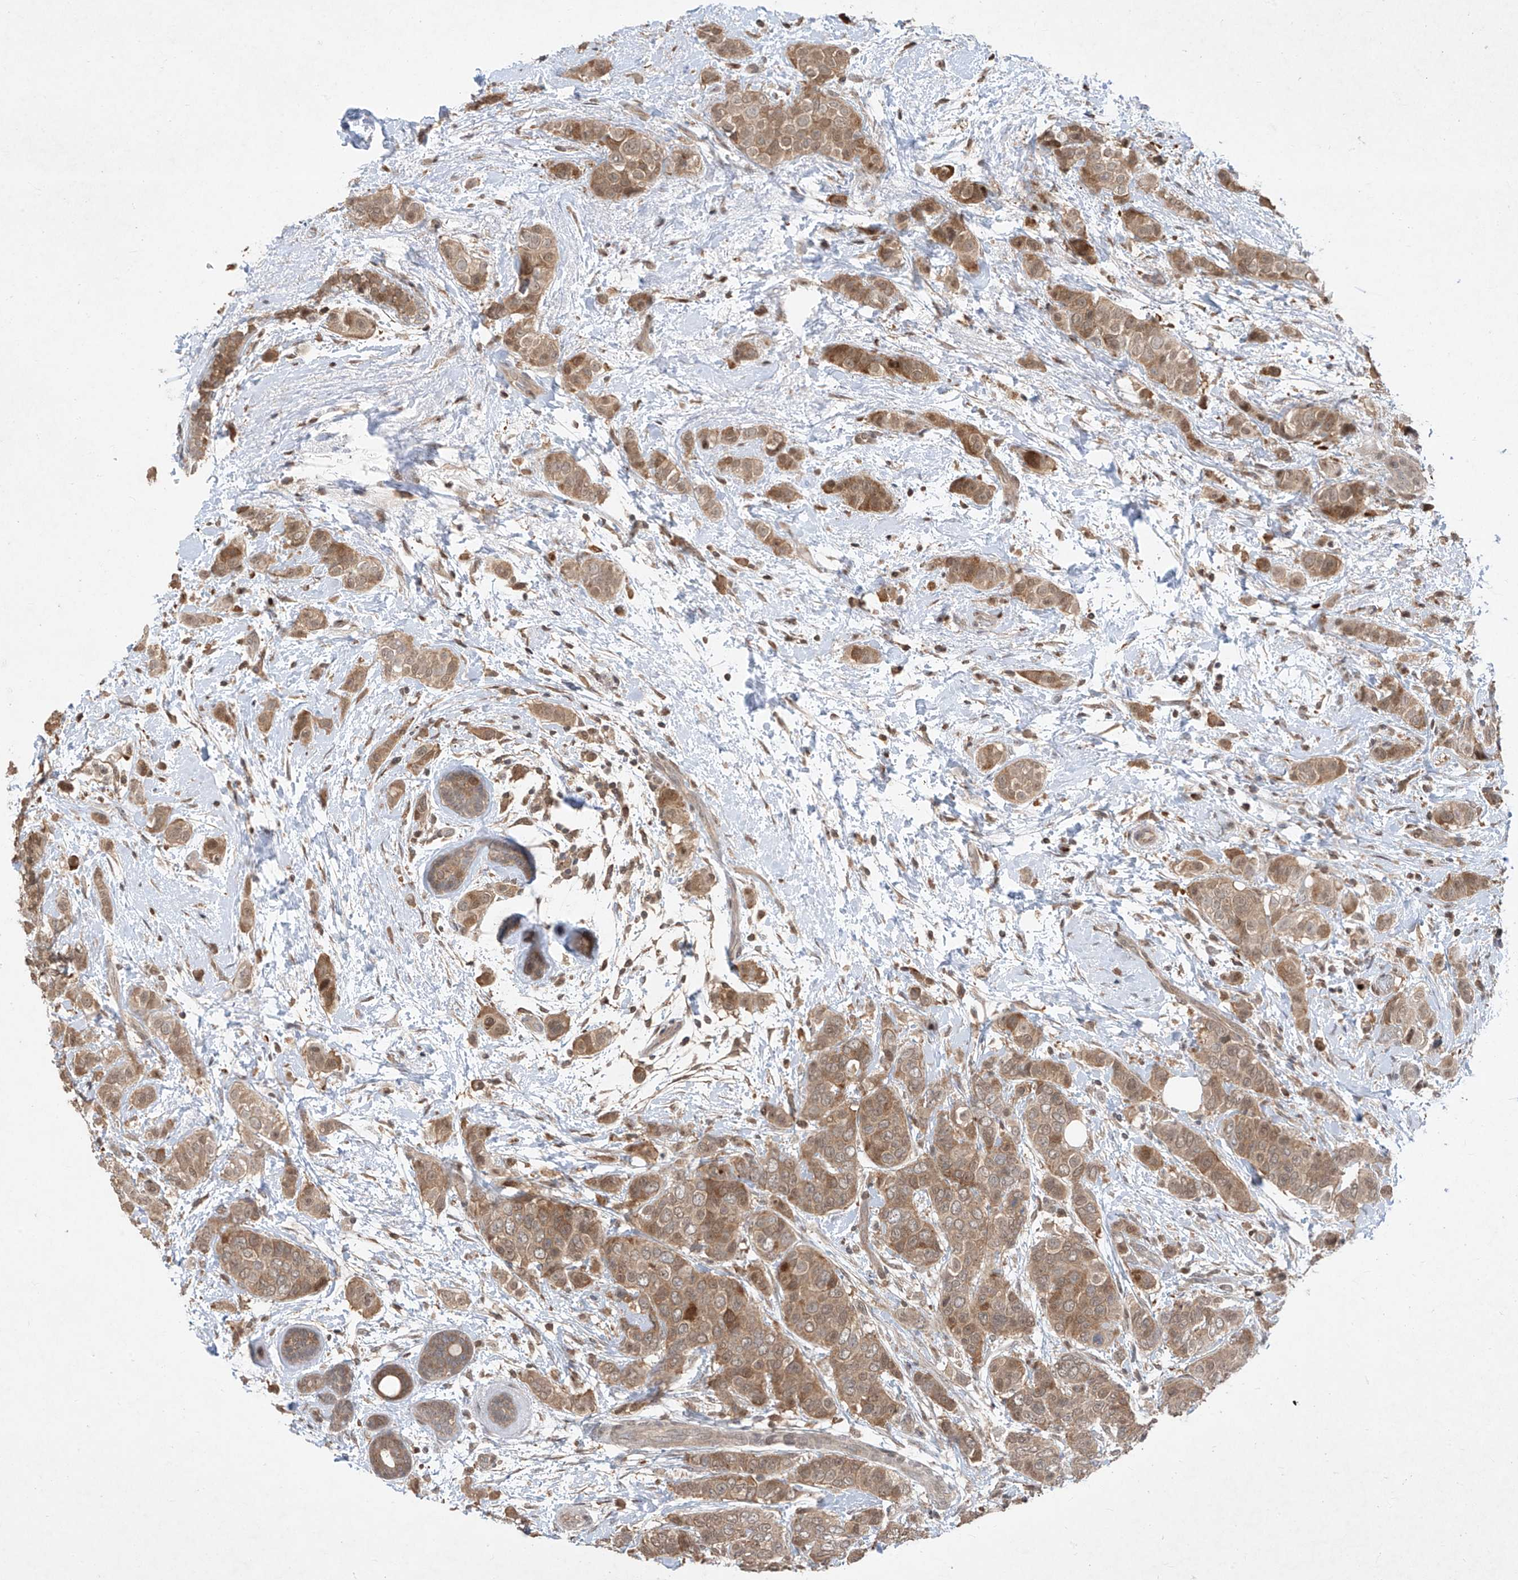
{"staining": {"intensity": "moderate", "quantity": "25%-75%", "location": "cytoplasmic/membranous,nuclear"}, "tissue": "breast cancer", "cell_type": "Tumor cells", "image_type": "cancer", "snomed": [{"axis": "morphology", "description": "Lobular carcinoma"}, {"axis": "topography", "description": "Breast"}], "caption": "Breast lobular carcinoma stained with IHC demonstrates moderate cytoplasmic/membranous and nuclear staining in approximately 25%-75% of tumor cells.", "gene": "ZNF358", "patient": {"sex": "female", "age": 51}}